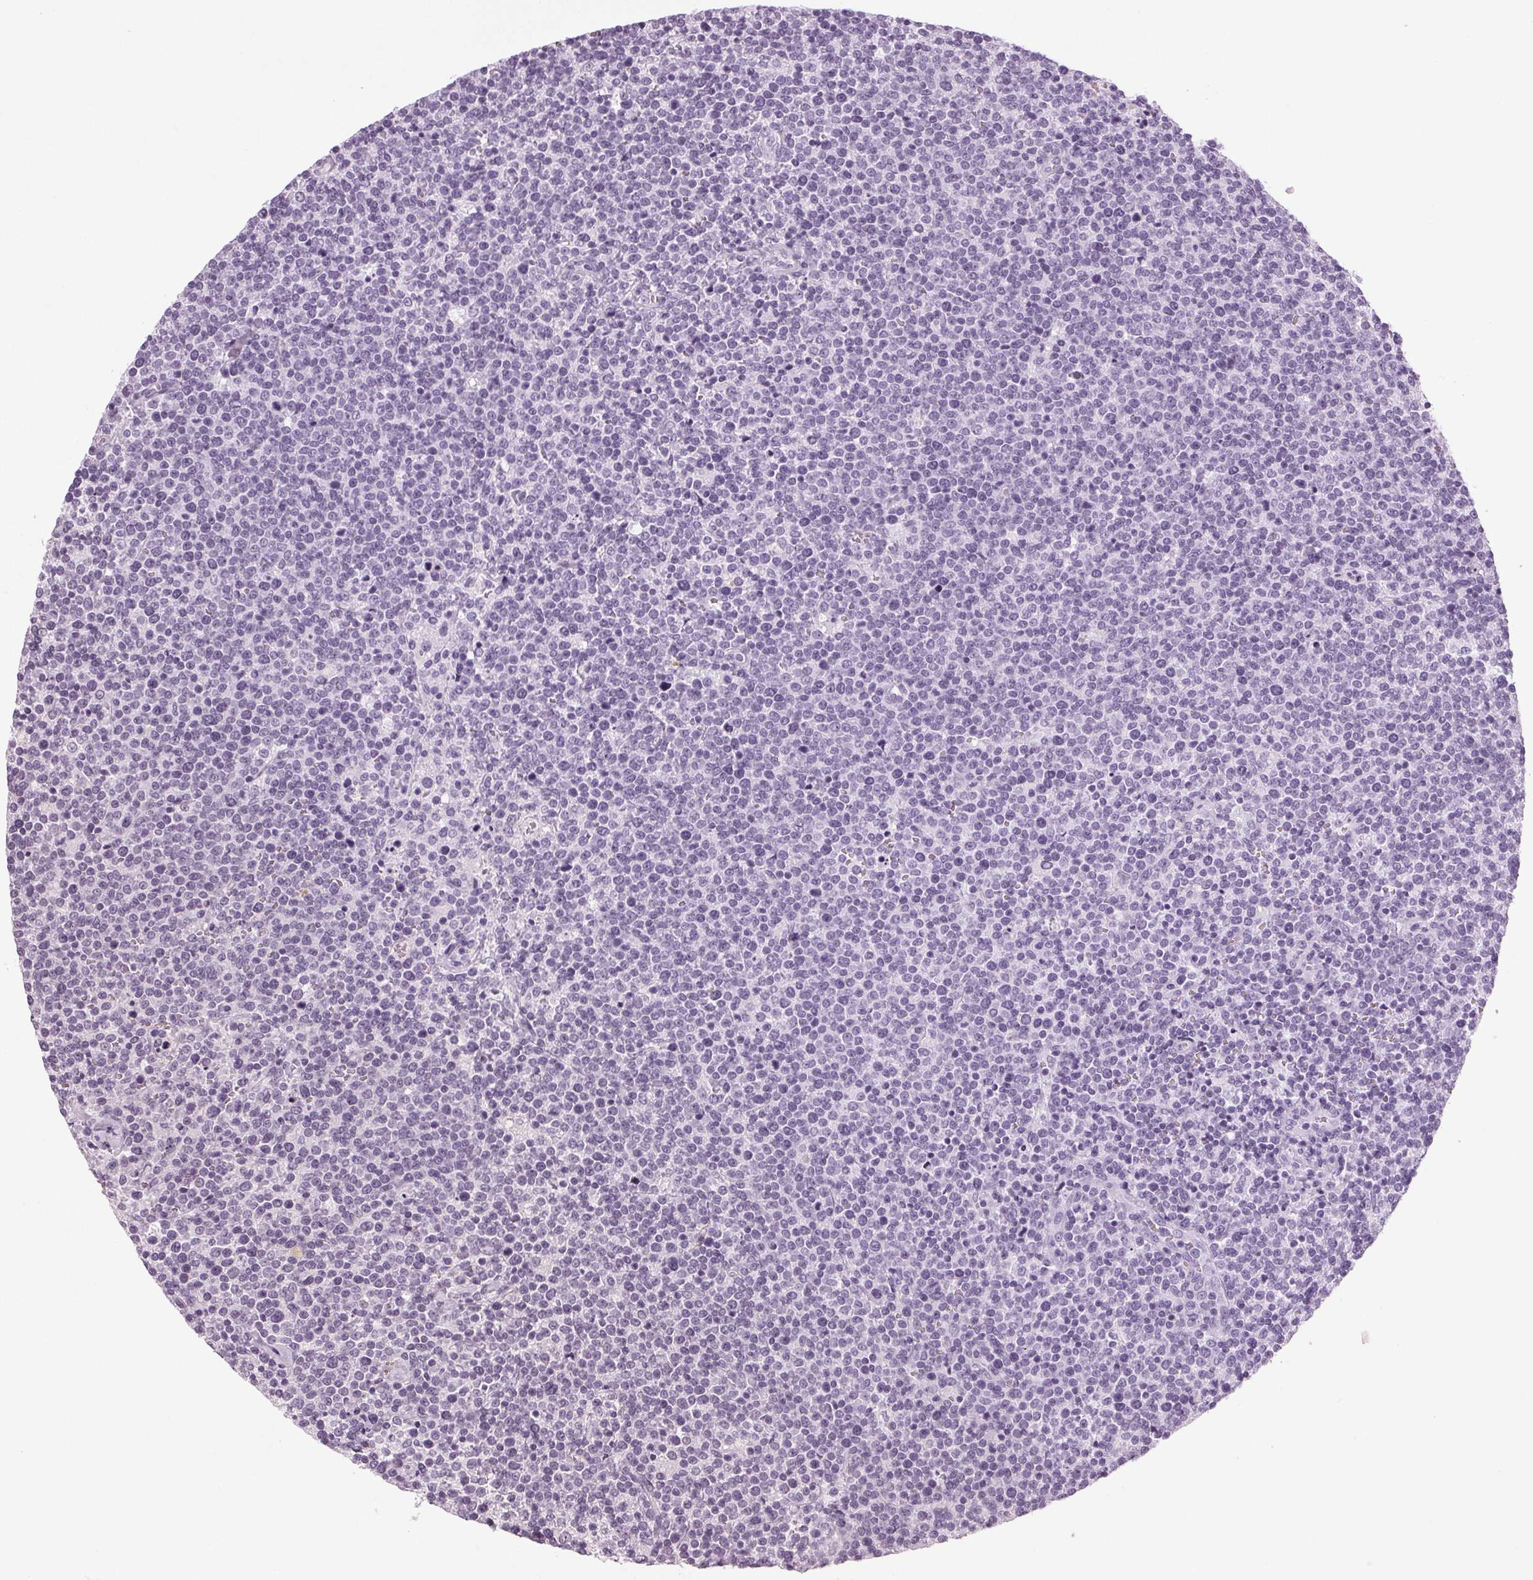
{"staining": {"intensity": "negative", "quantity": "none", "location": "none"}, "tissue": "lymphoma", "cell_type": "Tumor cells", "image_type": "cancer", "snomed": [{"axis": "morphology", "description": "Malignant lymphoma, non-Hodgkin's type, High grade"}, {"axis": "topography", "description": "Lymph node"}], "caption": "Immunohistochemical staining of lymphoma displays no significant positivity in tumor cells. Brightfield microscopy of immunohistochemistry stained with DAB (3,3'-diaminobenzidine) (brown) and hematoxylin (blue), captured at high magnification.", "gene": "DNAH12", "patient": {"sex": "male", "age": 61}}